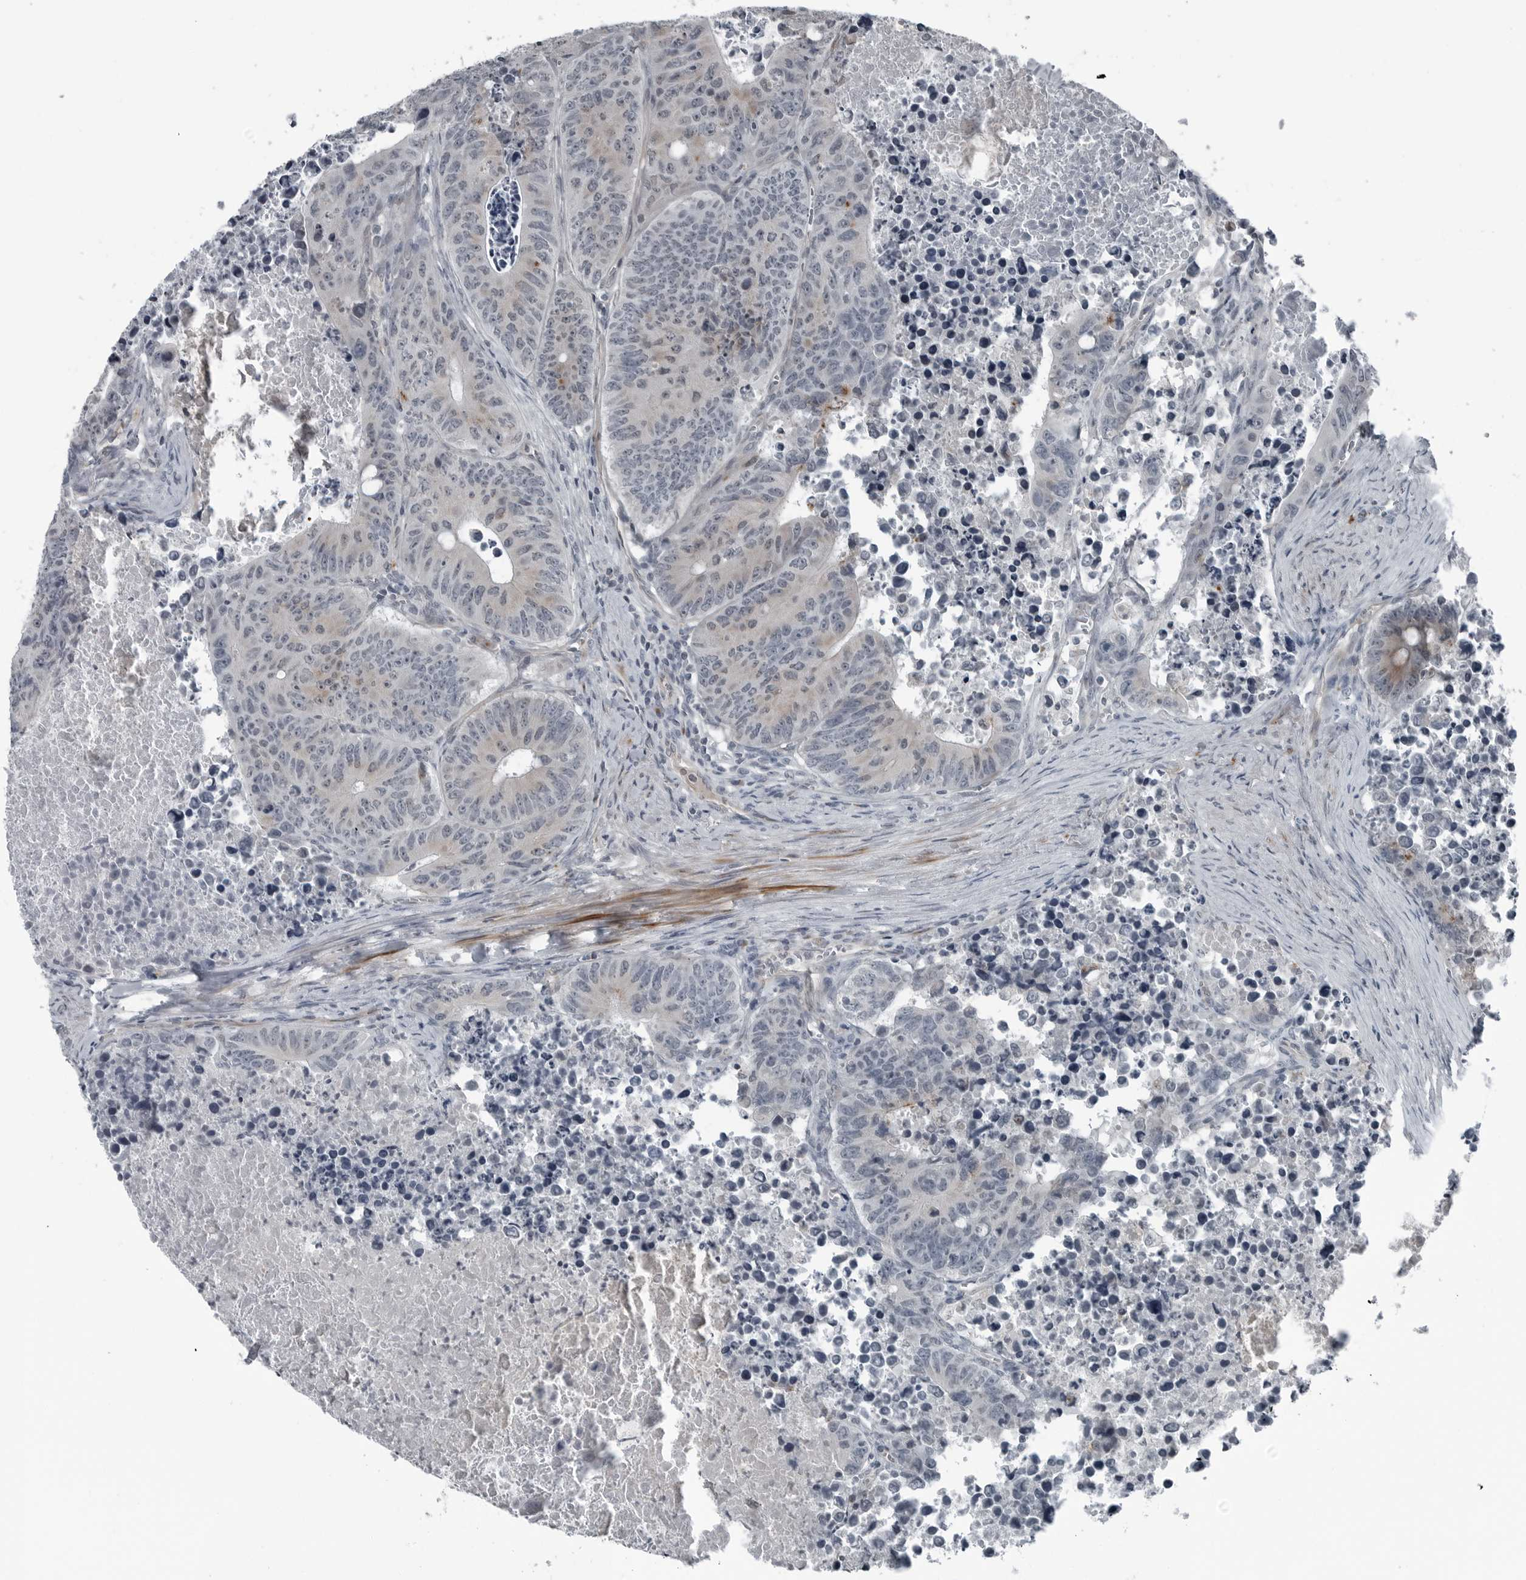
{"staining": {"intensity": "weak", "quantity": "<25%", "location": "cytoplasmic/membranous"}, "tissue": "colorectal cancer", "cell_type": "Tumor cells", "image_type": "cancer", "snomed": [{"axis": "morphology", "description": "Adenocarcinoma, NOS"}, {"axis": "topography", "description": "Colon"}], "caption": "Tumor cells show no significant positivity in colorectal cancer.", "gene": "GAK", "patient": {"sex": "male", "age": 87}}